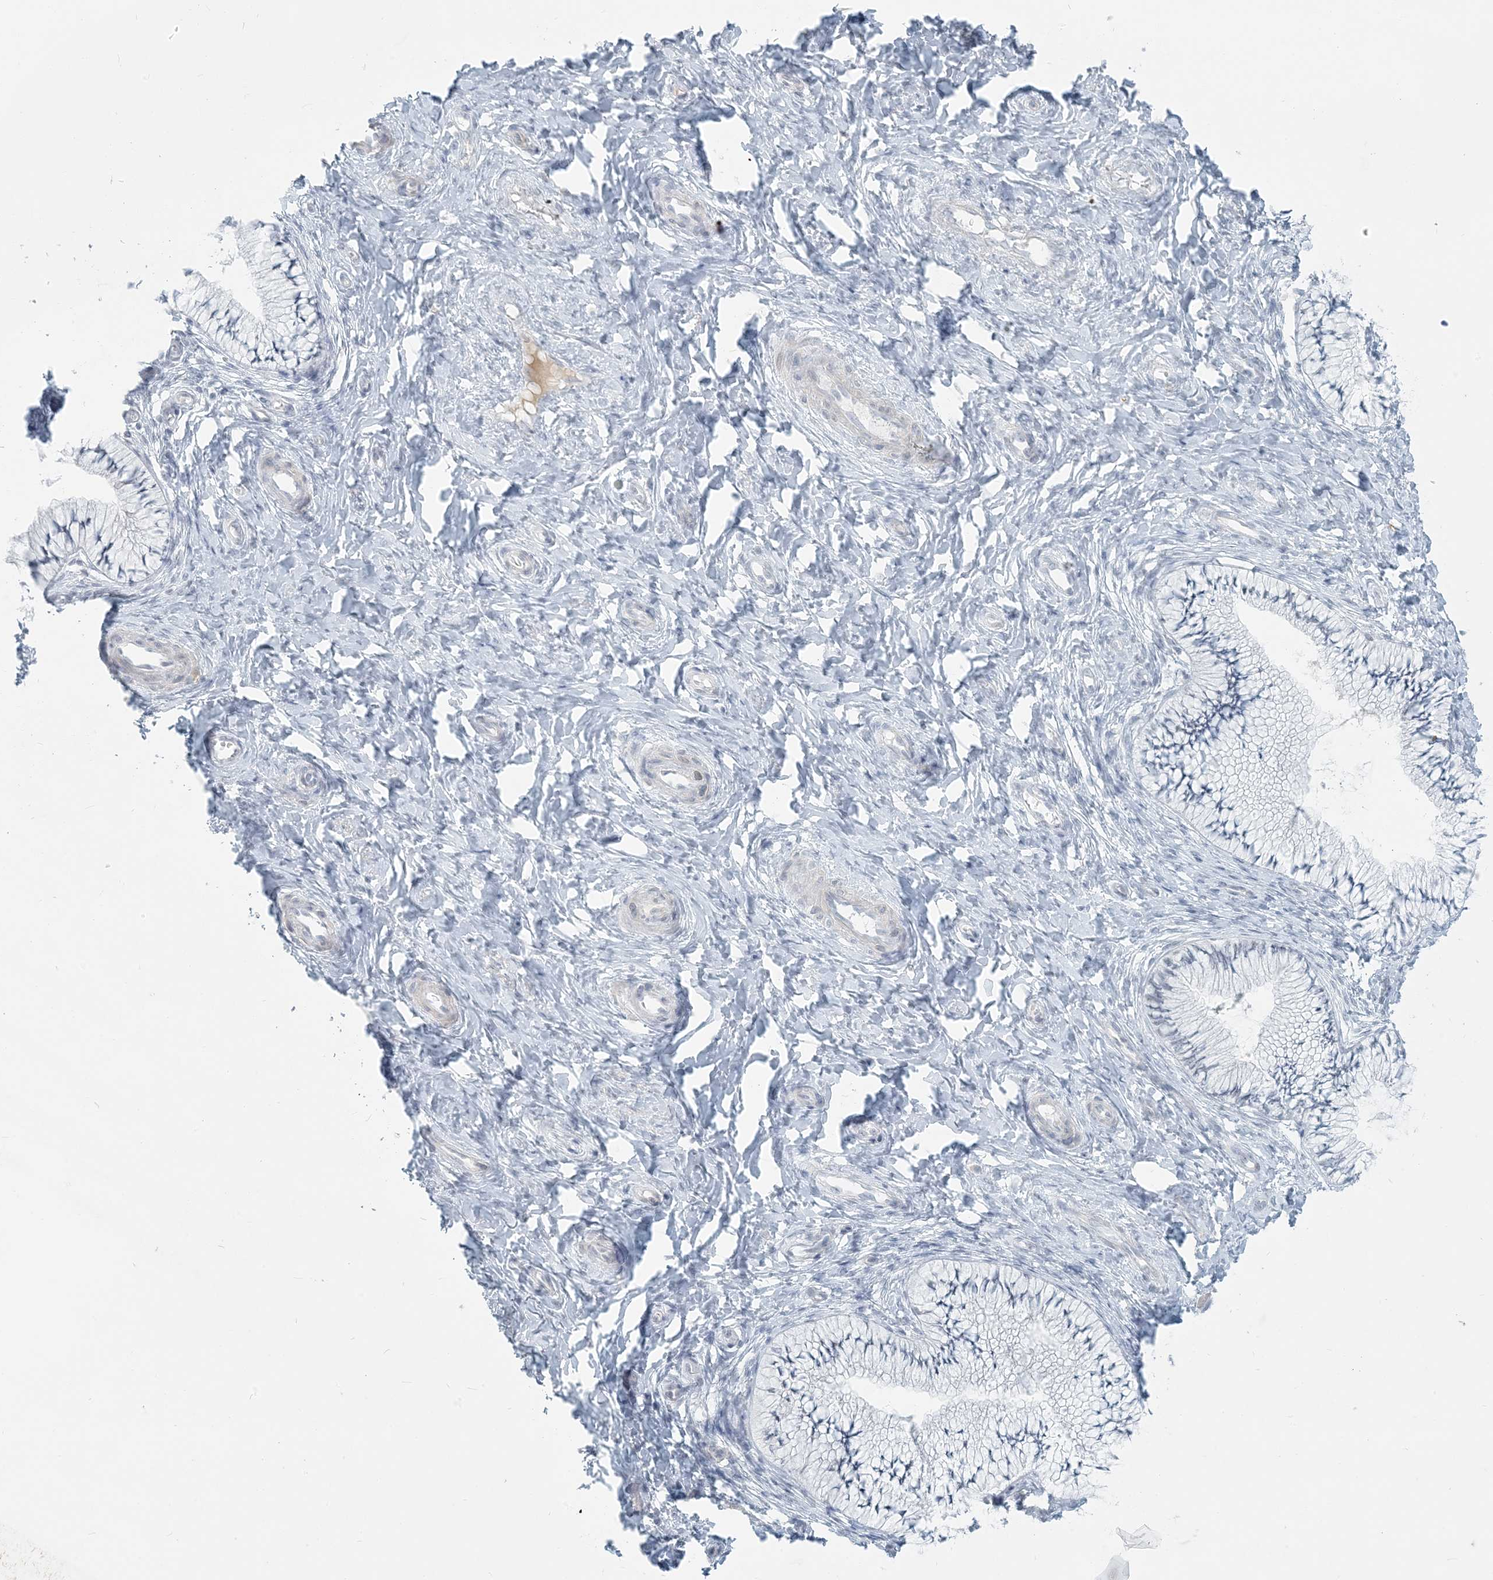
{"staining": {"intensity": "negative", "quantity": "none", "location": "none"}, "tissue": "cervix", "cell_type": "Glandular cells", "image_type": "normal", "snomed": [{"axis": "morphology", "description": "Normal tissue, NOS"}, {"axis": "topography", "description": "Cervix"}], "caption": "IHC photomicrograph of normal cervix: cervix stained with DAB shows no significant protein positivity in glandular cells.", "gene": "SCML1", "patient": {"sex": "female", "age": 36}}